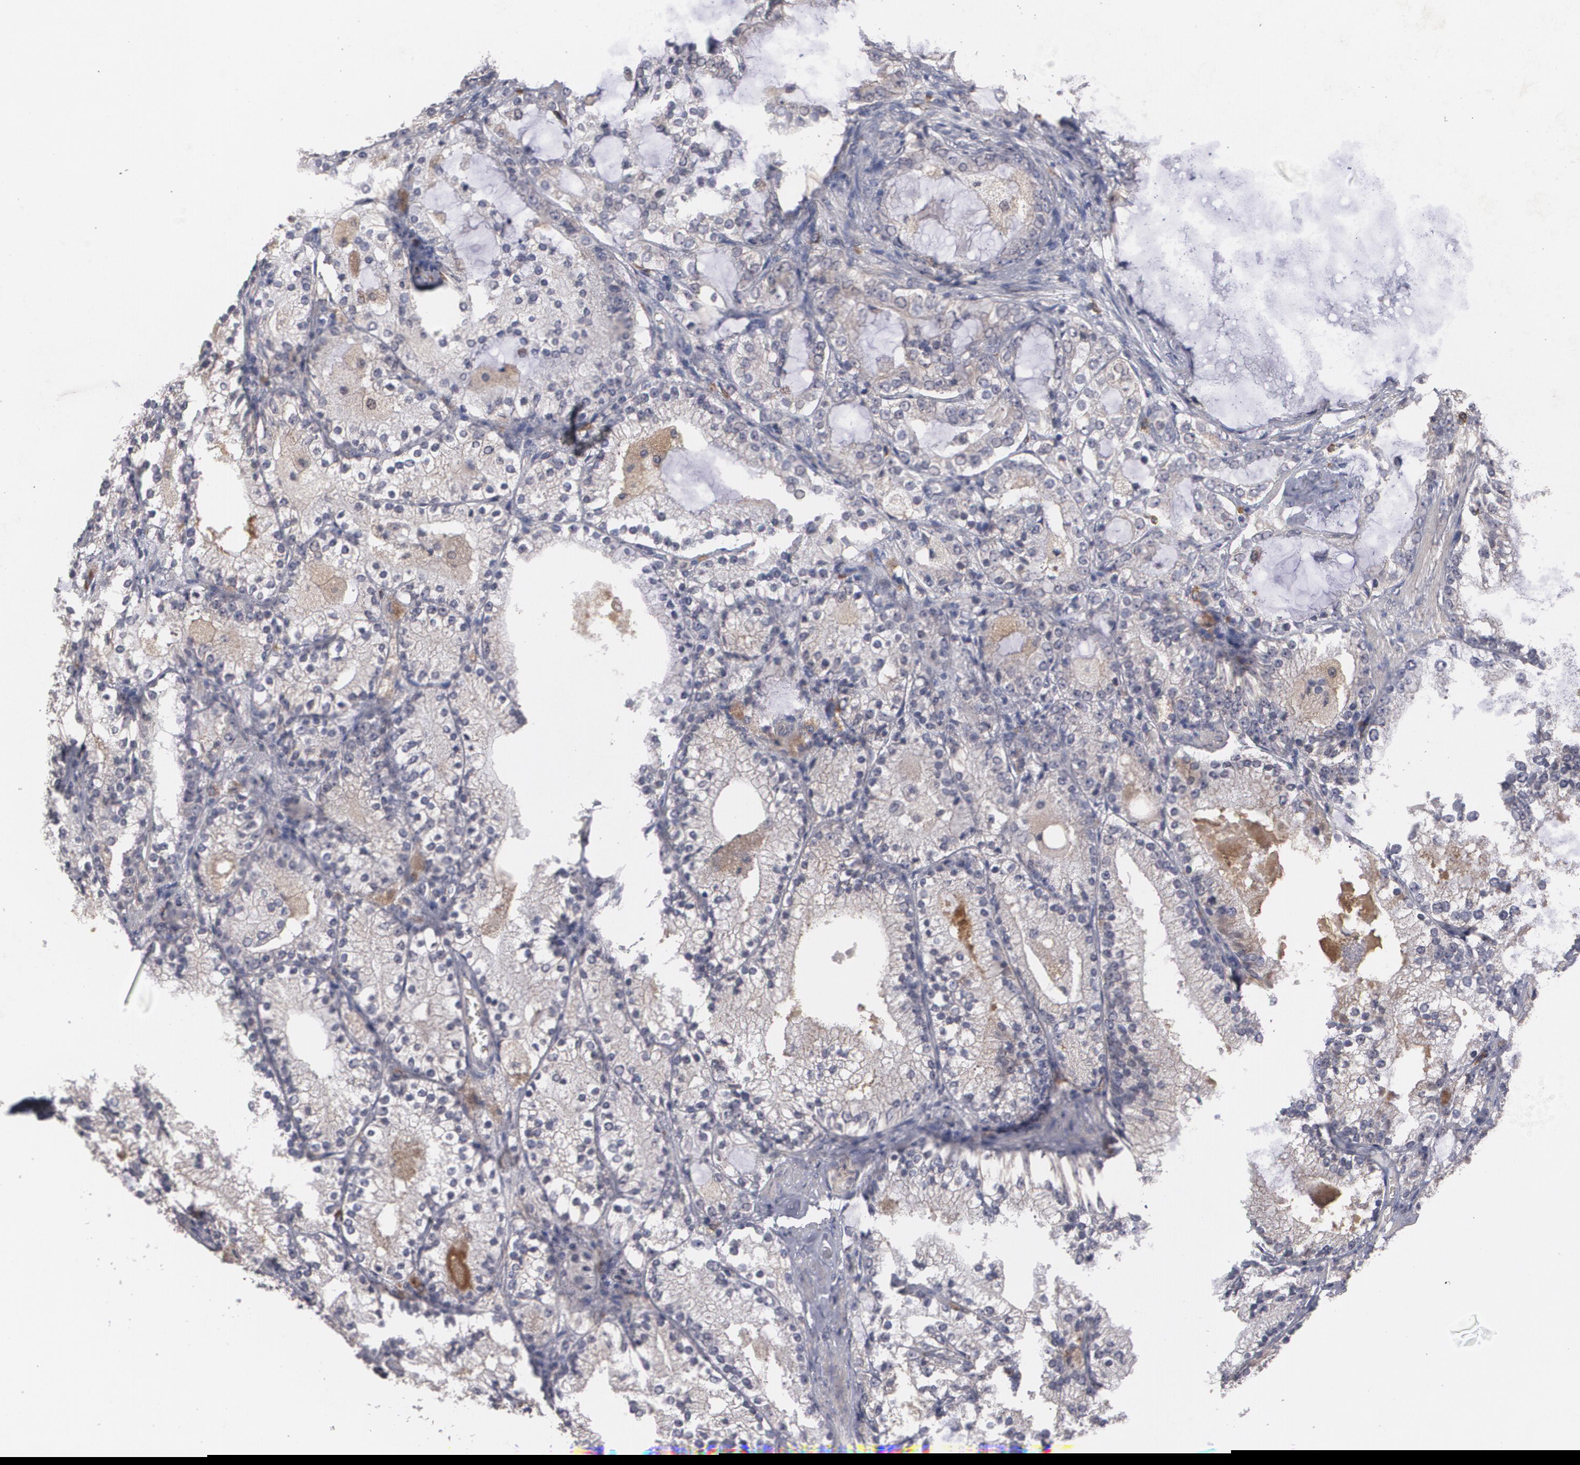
{"staining": {"intensity": "moderate", "quantity": ">75%", "location": "cytoplasmic/membranous"}, "tissue": "prostate cancer", "cell_type": "Tumor cells", "image_type": "cancer", "snomed": [{"axis": "morphology", "description": "Adenocarcinoma, High grade"}, {"axis": "topography", "description": "Prostate"}], "caption": "This is a micrograph of immunohistochemistry staining of prostate cancer, which shows moderate staining in the cytoplasmic/membranous of tumor cells.", "gene": "ARF6", "patient": {"sex": "male", "age": 63}}